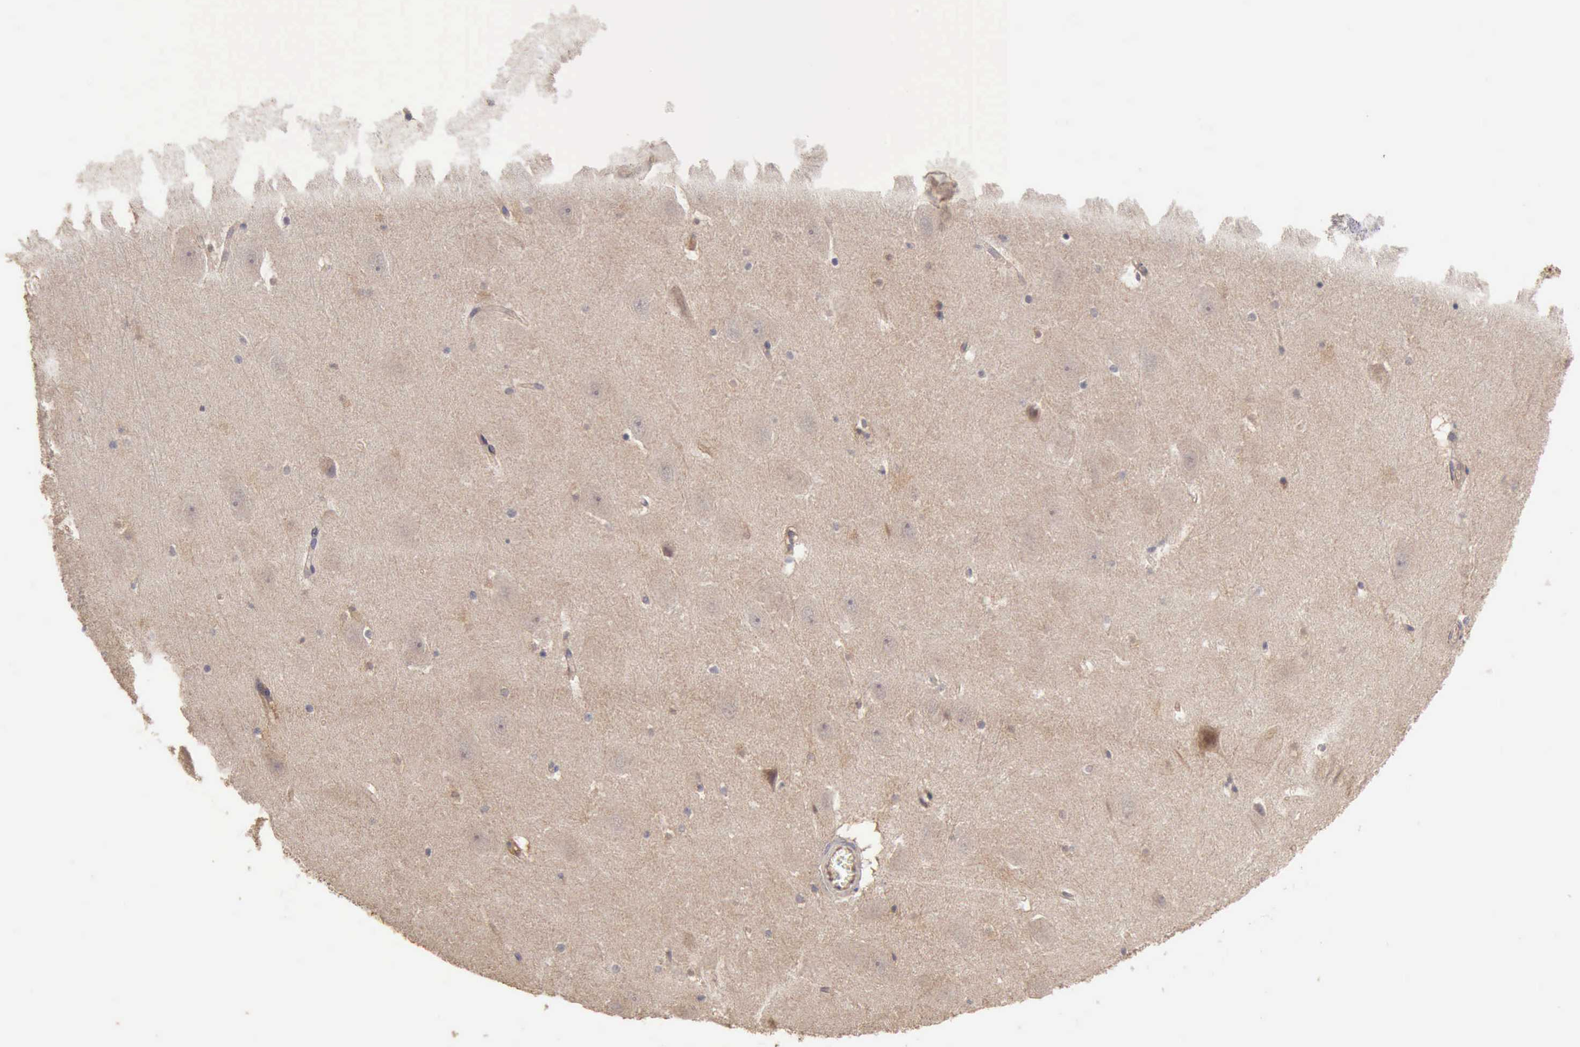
{"staining": {"intensity": "negative", "quantity": "none", "location": "none"}, "tissue": "hippocampus", "cell_type": "Glial cells", "image_type": "normal", "snomed": [{"axis": "morphology", "description": "Normal tissue, NOS"}, {"axis": "topography", "description": "Hippocampus"}], "caption": "Immunohistochemistry (IHC) photomicrograph of benign hippocampus stained for a protein (brown), which demonstrates no expression in glial cells. Nuclei are stained in blue.", "gene": "BMX", "patient": {"sex": "male", "age": 45}}